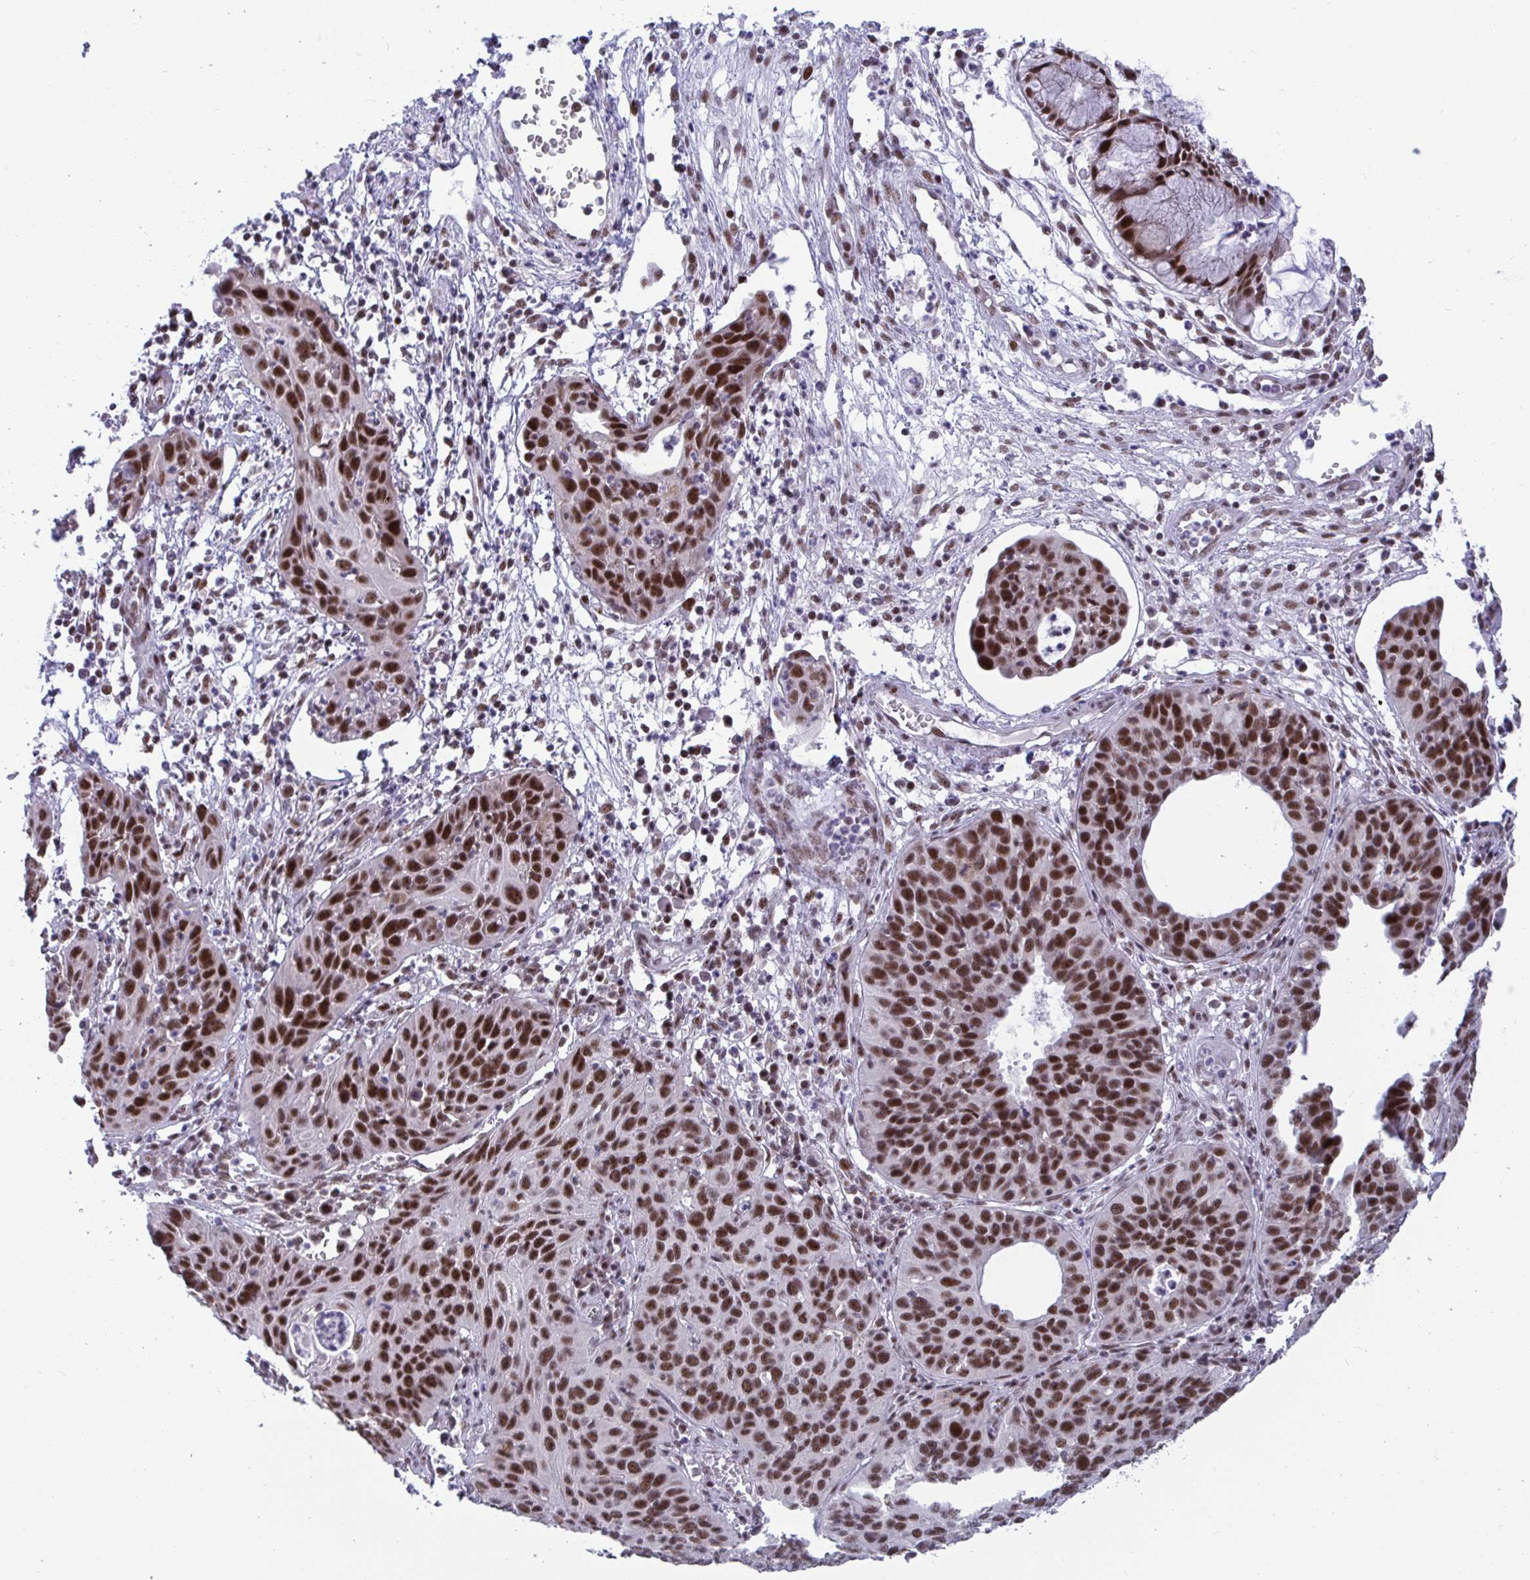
{"staining": {"intensity": "strong", "quantity": ">75%", "location": "nuclear"}, "tissue": "cervical cancer", "cell_type": "Tumor cells", "image_type": "cancer", "snomed": [{"axis": "morphology", "description": "Squamous cell carcinoma, NOS"}, {"axis": "topography", "description": "Cervix"}], "caption": "A high-resolution image shows immunohistochemistry (IHC) staining of cervical cancer, which displays strong nuclear expression in about >75% of tumor cells. The staining was performed using DAB (3,3'-diaminobenzidine), with brown indicating positive protein expression. Nuclei are stained blue with hematoxylin.", "gene": "WBP11", "patient": {"sex": "female", "age": 36}}